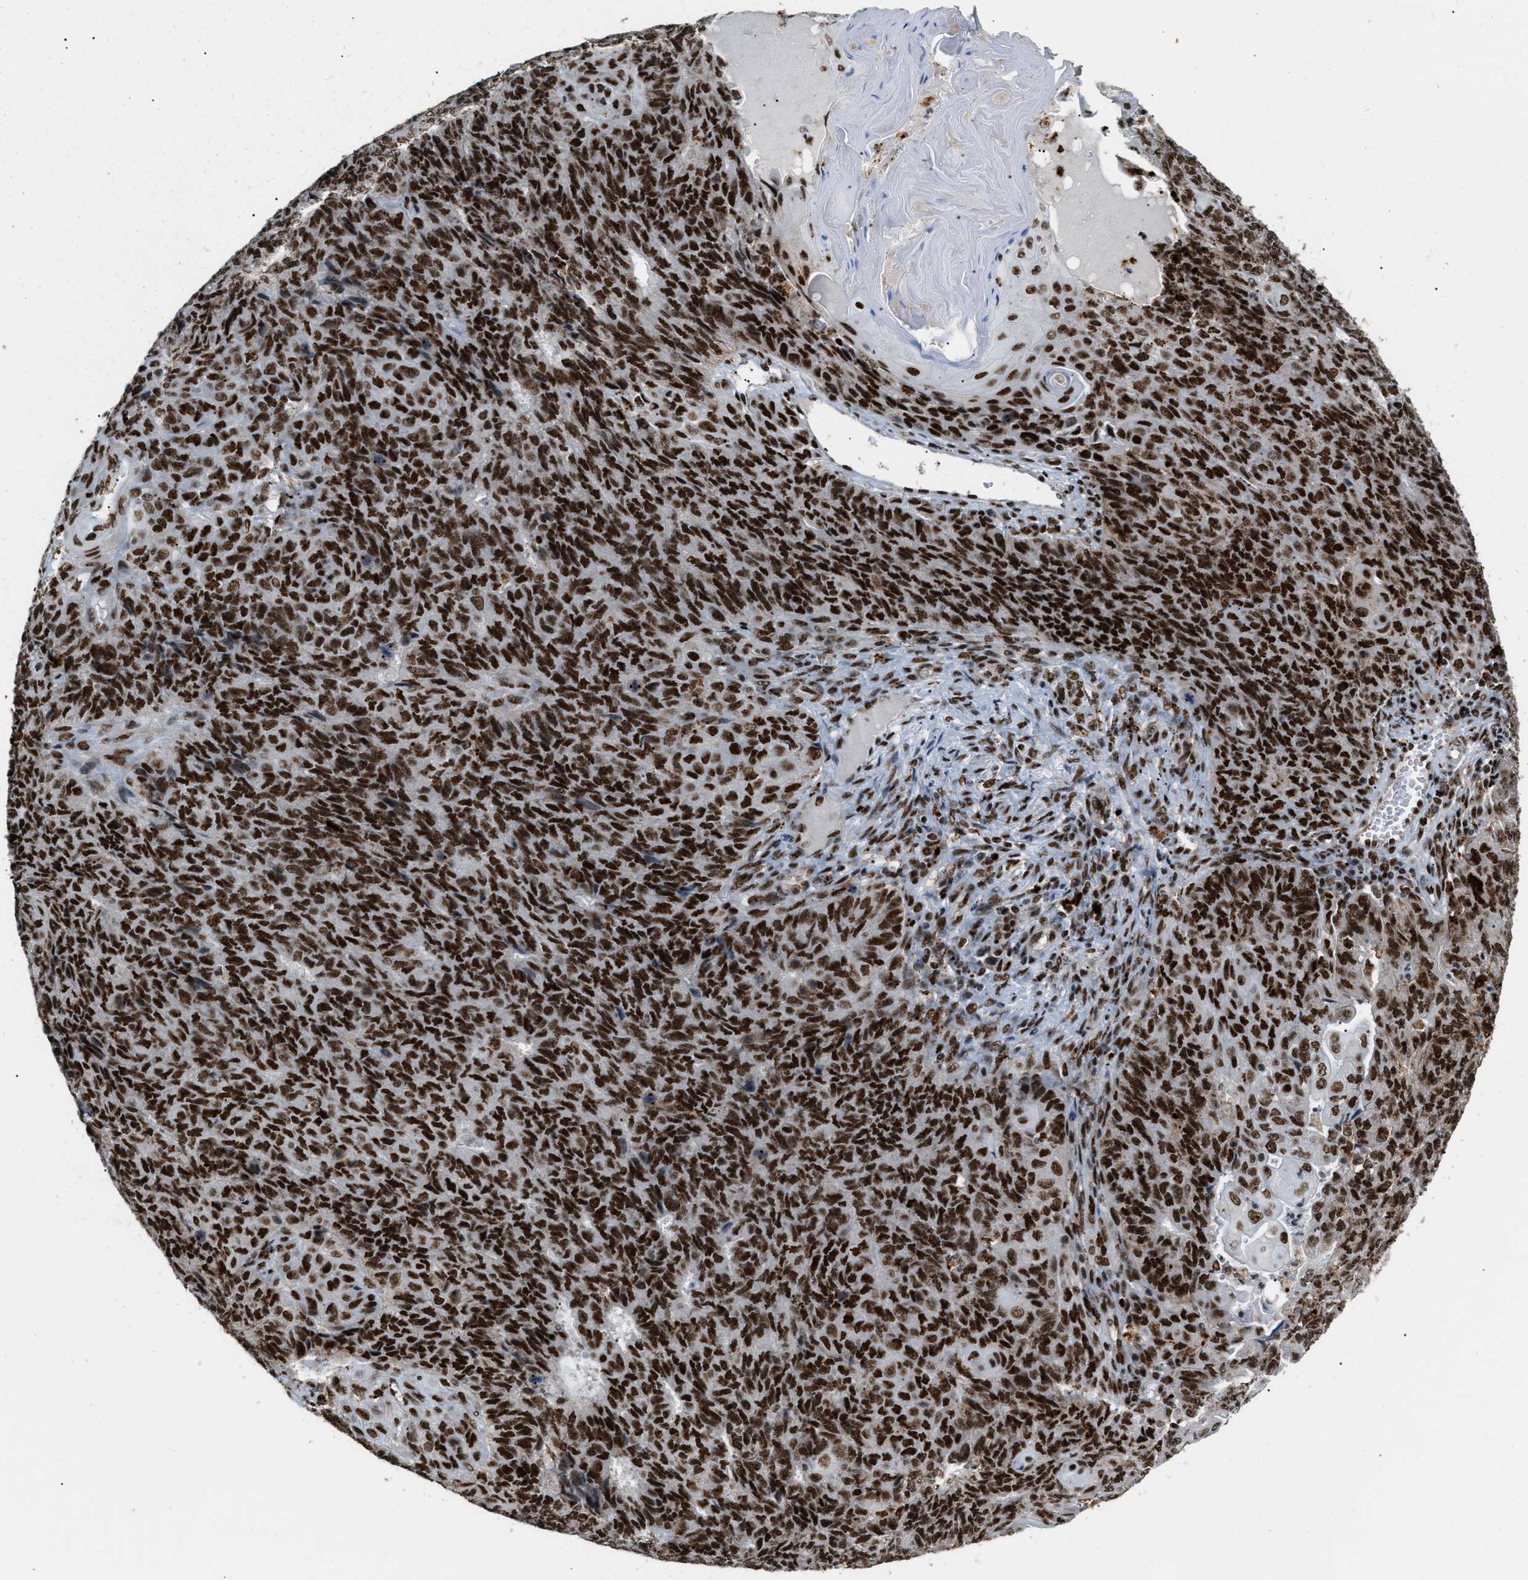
{"staining": {"intensity": "strong", "quantity": ">75%", "location": "nuclear"}, "tissue": "endometrial cancer", "cell_type": "Tumor cells", "image_type": "cancer", "snomed": [{"axis": "morphology", "description": "Adenocarcinoma, NOS"}, {"axis": "topography", "description": "Endometrium"}], "caption": "A histopathology image of human endometrial cancer stained for a protein demonstrates strong nuclear brown staining in tumor cells.", "gene": "NUMA1", "patient": {"sex": "female", "age": 32}}